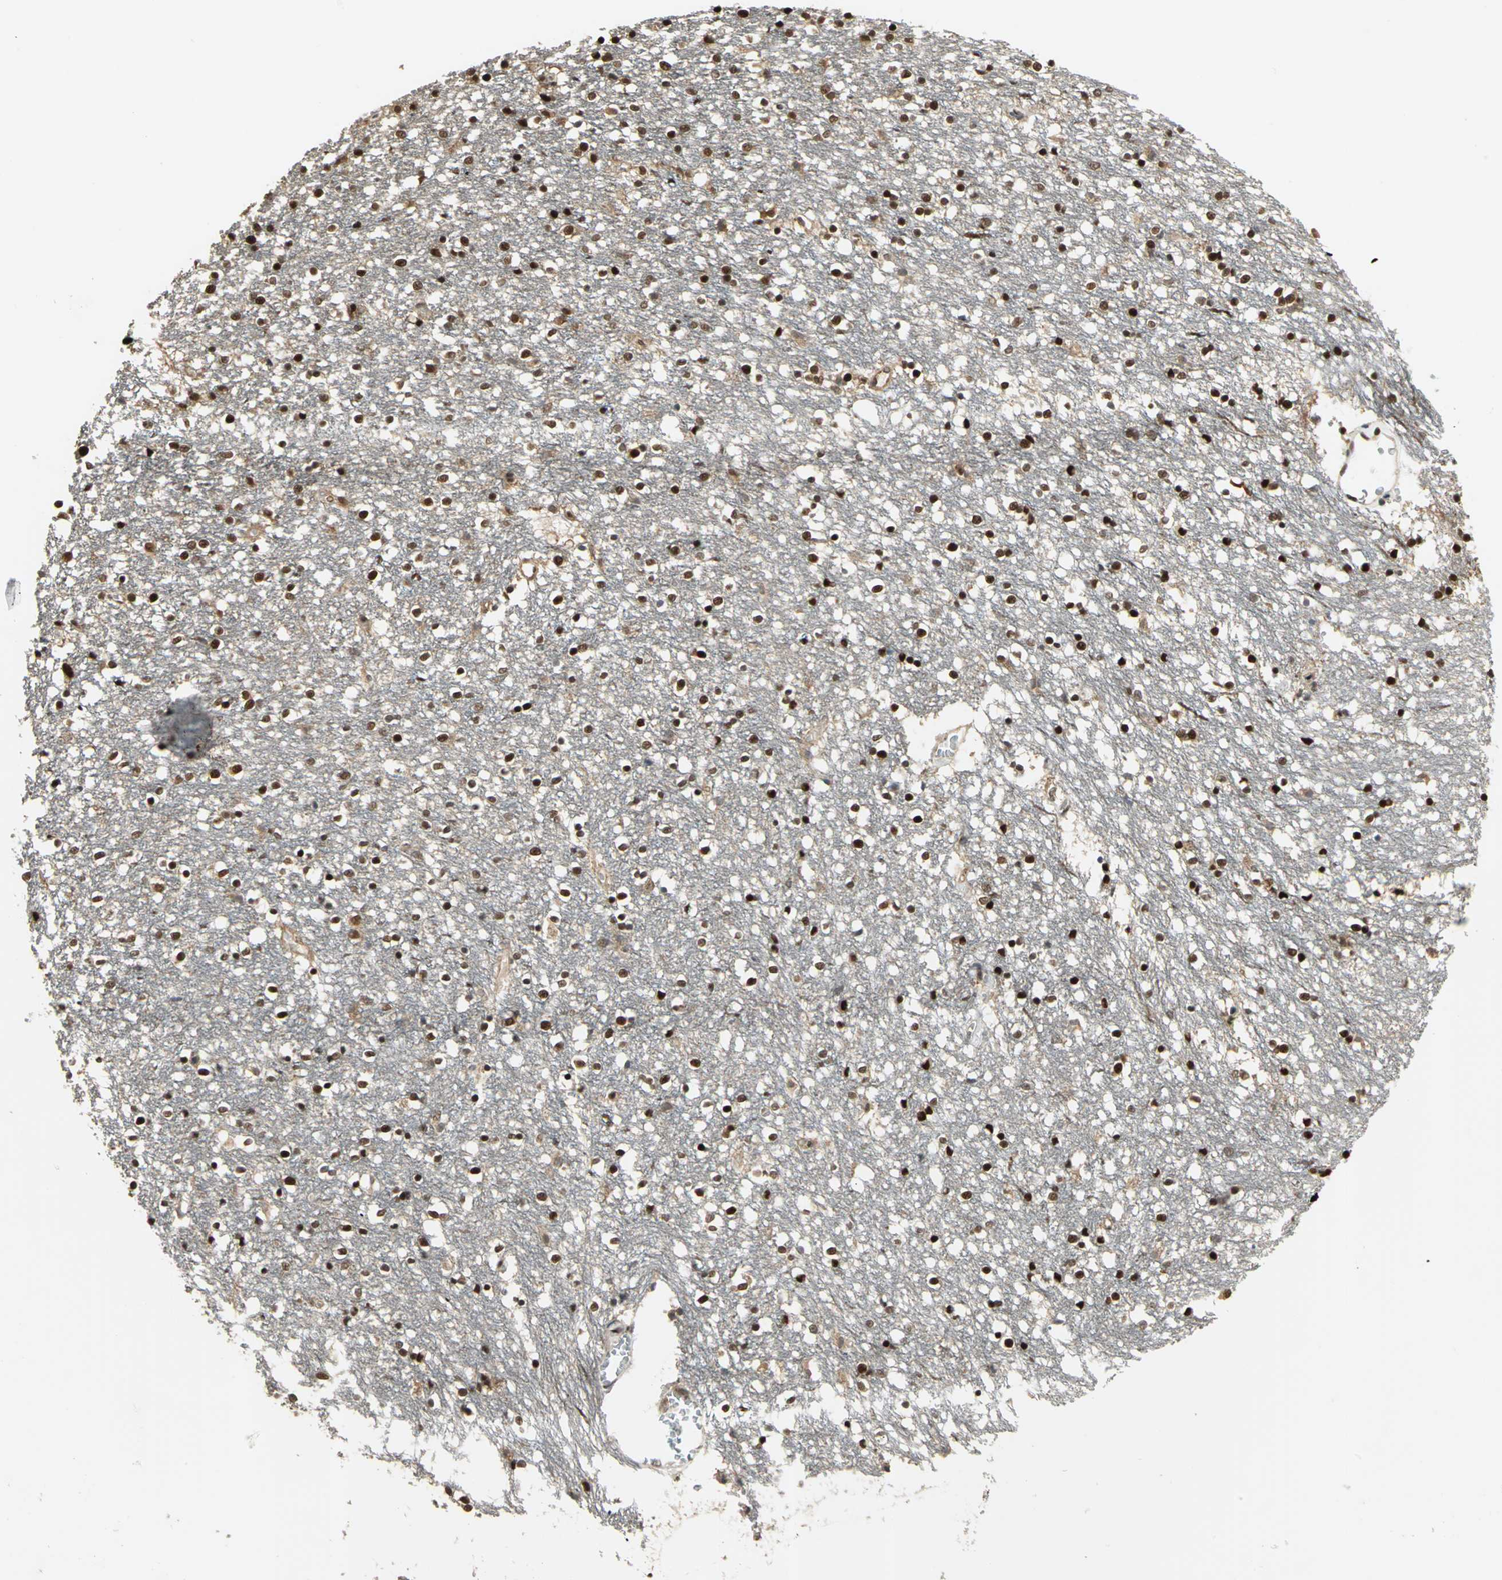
{"staining": {"intensity": "strong", "quantity": ">75%", "location": "nuclear"}, "tissue": "caudate", "cell_type": "Glial cells", "image_type": "normal", "snomed": [{"axis": "morphology", "description": "Normal tissue, NOS"}, {"axis": "topography", "description": "Lateral ventricle wall"}], "caption": "DAB (3,3'-diaminobenzidine) immunohistochemical staining of unremarkable human caudate exhibits strong nuclear protein positivity in approximately >75% of glial cells. Nuclei are stained in blue.", "gene": "PSMC3", "patient": {"sex": "female", "age": 54}}